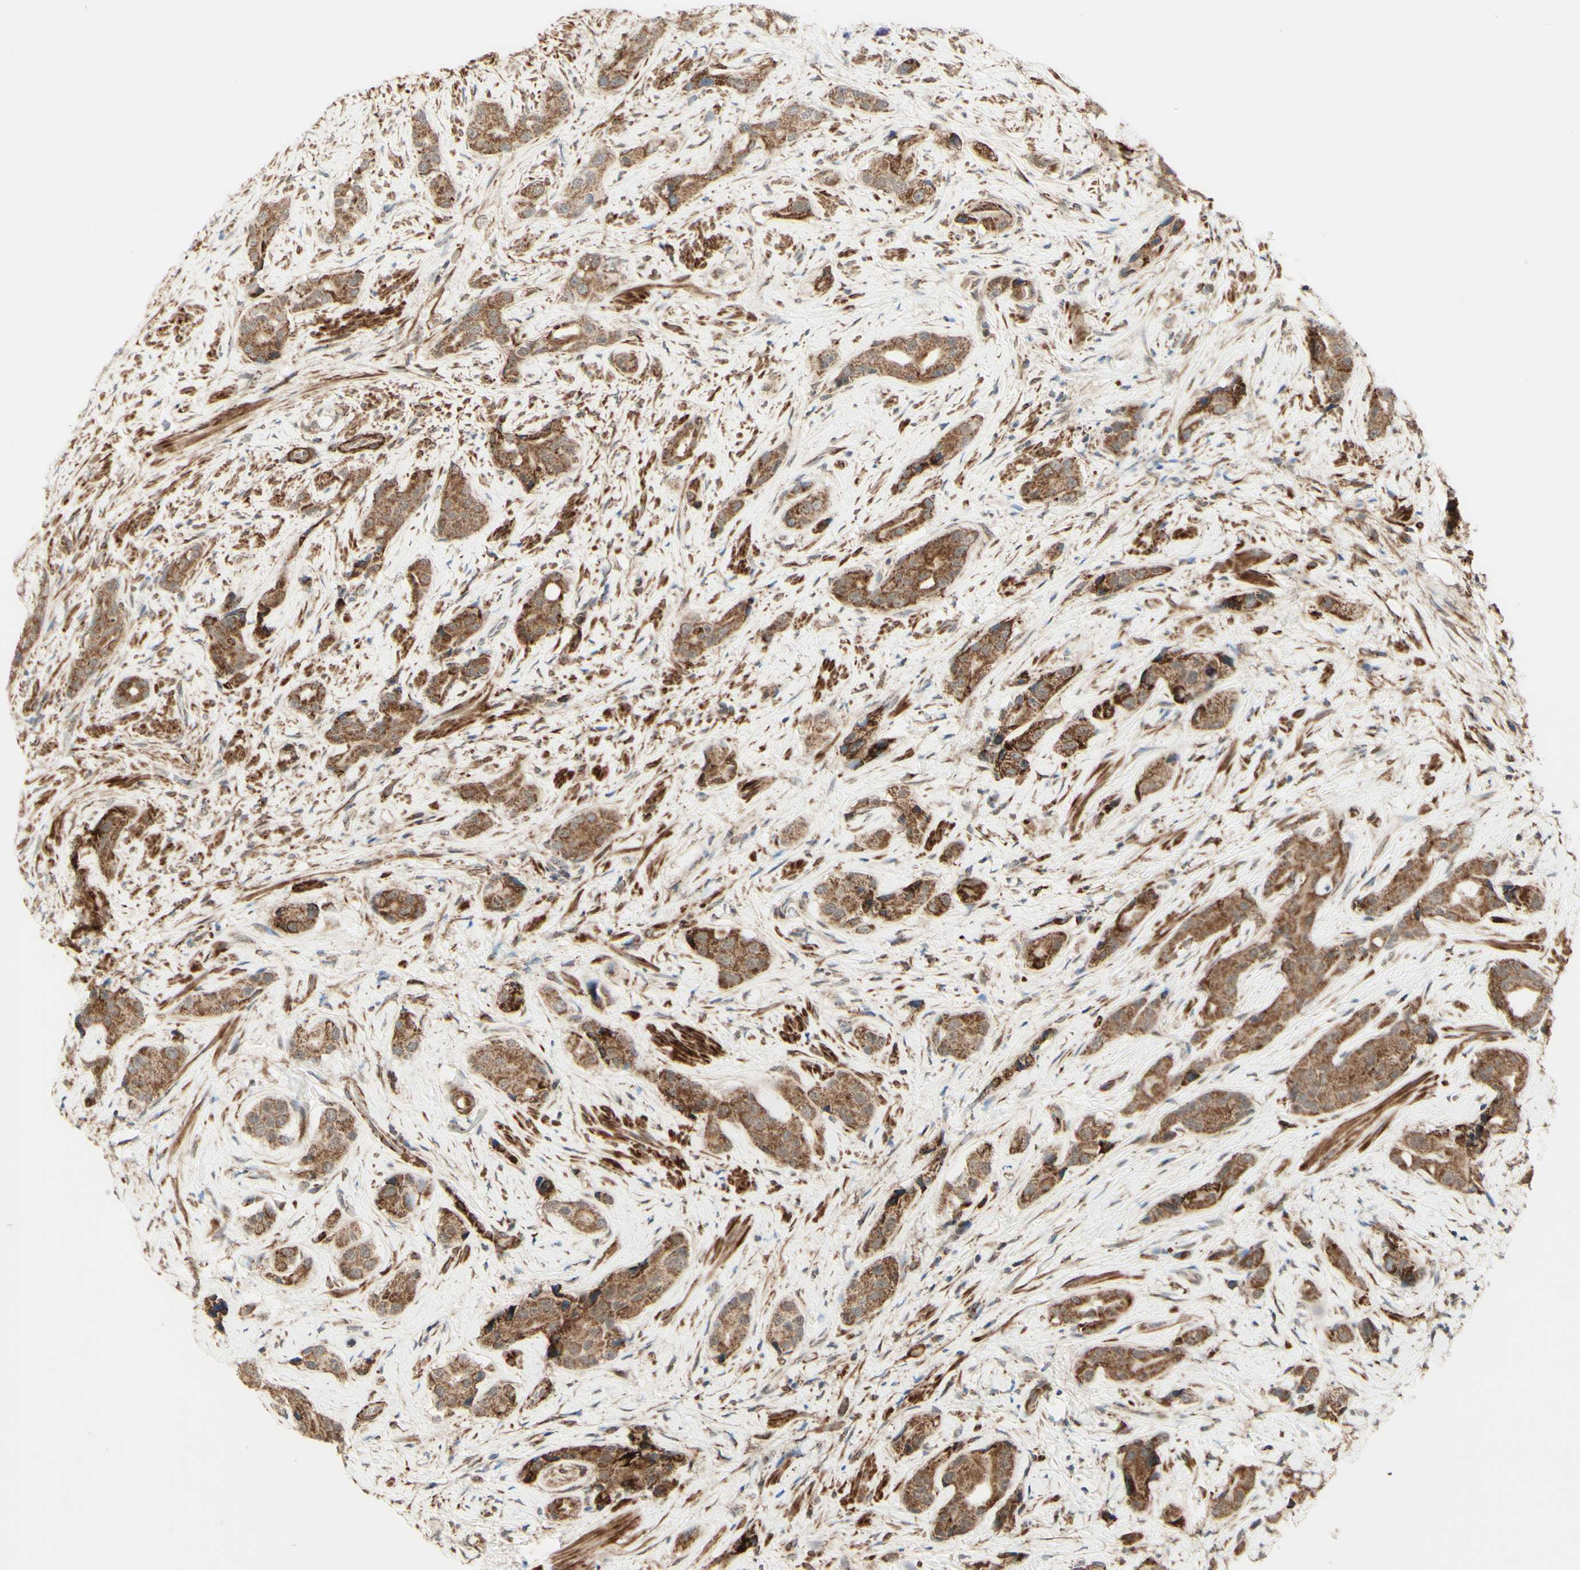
{"staining": {"intensity": "moderate", "quantity": ">75%", "location": "cytoplasmic/membranous"}, "tissue": "prostate cancer", "cell_type": "Tumor cells", "image_type": "cancer", "snomed": [{"axis": "morphology", "description": "Adenocarcinoma, High grade"}, {"axis": "topography", "description": "Prostate"}], "caption": "Prostate cancer (adenocarcinoma (high-grade)) stained for a protein shows moderate cytoplasmic/membranous positivity in tumor cells.", "gene": "DHRS3", "patient": {"sex": "male", "age": 71}}